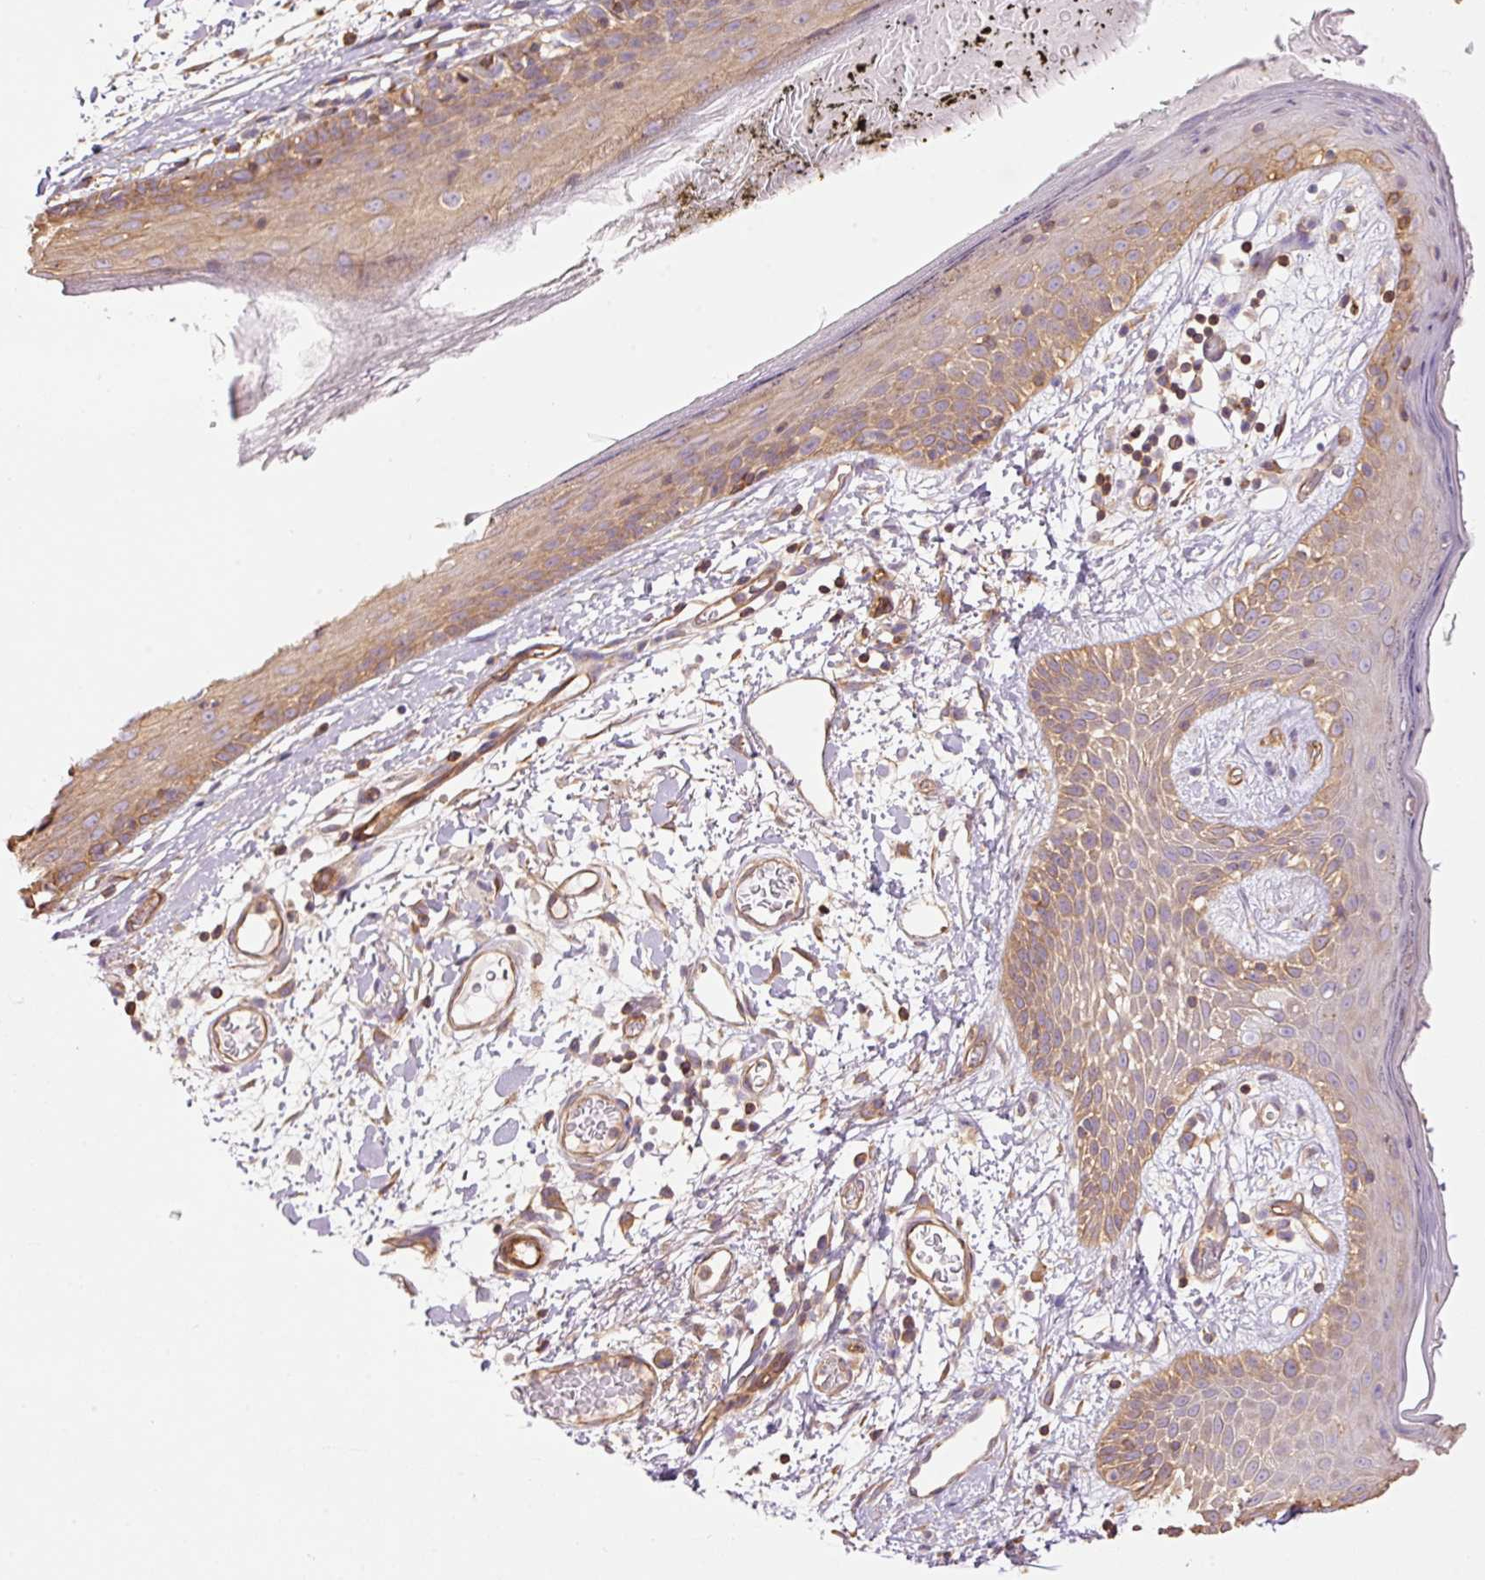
{"staining": {"intensity": "moderate", "quantity": ">75%", "location": "cytoplasmic/membranous"}, "tissue": "skin", "cell_type": "Fibroblasts", "image_type": "normal", "snomed": [{"axis": "morphology", "description": "Normal tissue, NOS"}, {"axis": "topography", "description": "Skin"}], "caption": "About >75% of fibroblasts in unremarkable skin display moderate cytoplasmic/membranous protein positivity as visualized by brown immunohistochemical staining.", "gene": "PPP1R1B", "patient": {"sex": "male", "age": 79}}